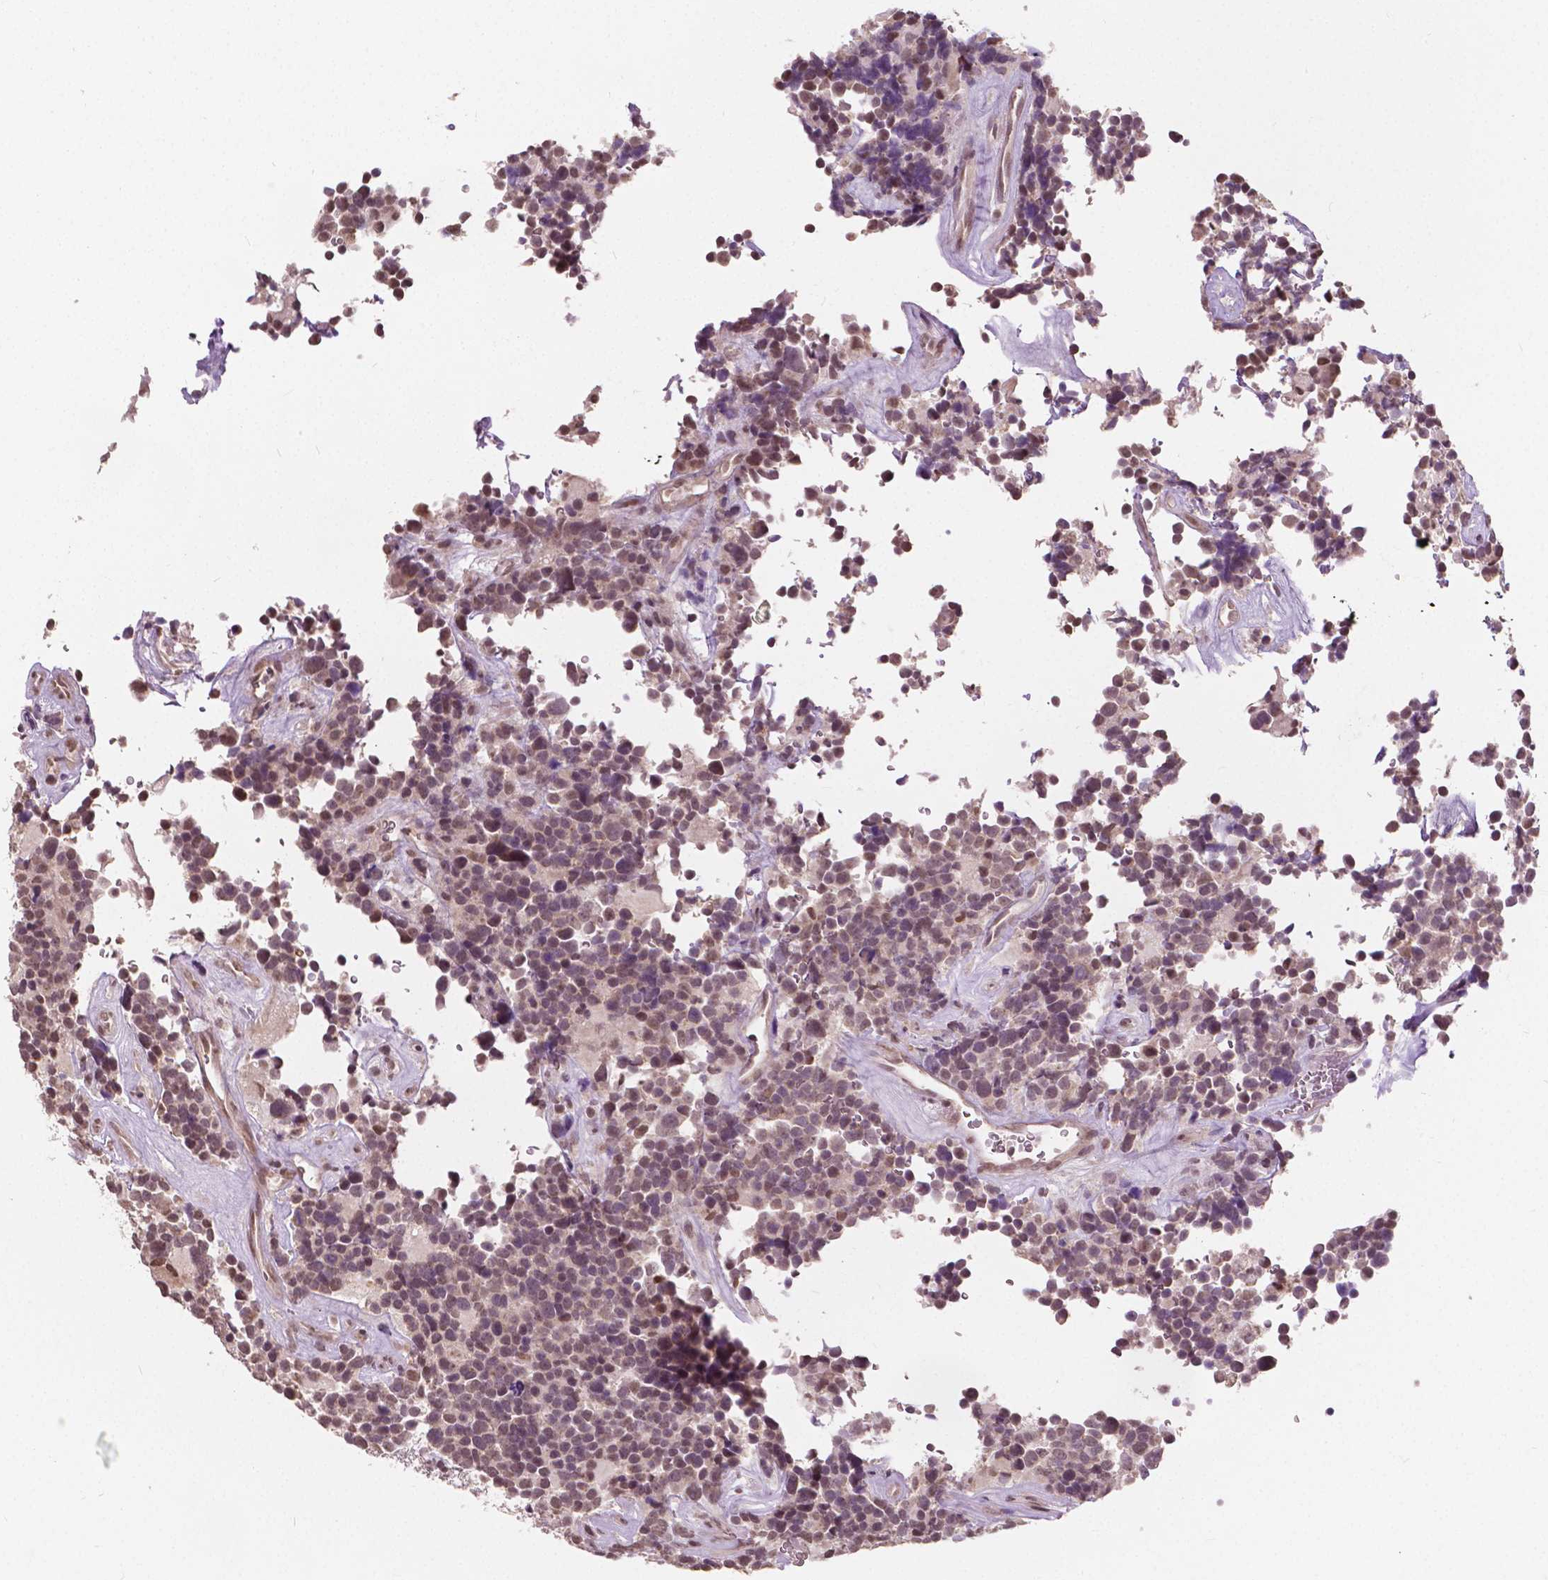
{"staining": {"intensity": "moderate", "quantity": ">75%", "location": "nuclear"}, "tissue": "glioma", "cell_type": "Tumor cells", "image_type": "cancer", "snomed": [{"axis": "morphology", "description": "Glioma, malignant, High grade"}, {"axis": "topography", "description": "Brain"}], "caption": "Immunohistochemistry (IHC) photomicrograph of human malignant glioma (high-grade) stained for a protein (brown), which displays medium levels of moderate nuclear positivity in approximately >75% of tumor cells.", "gene": "HOXA10", "patient": {"sex": "male", "age": 33}}